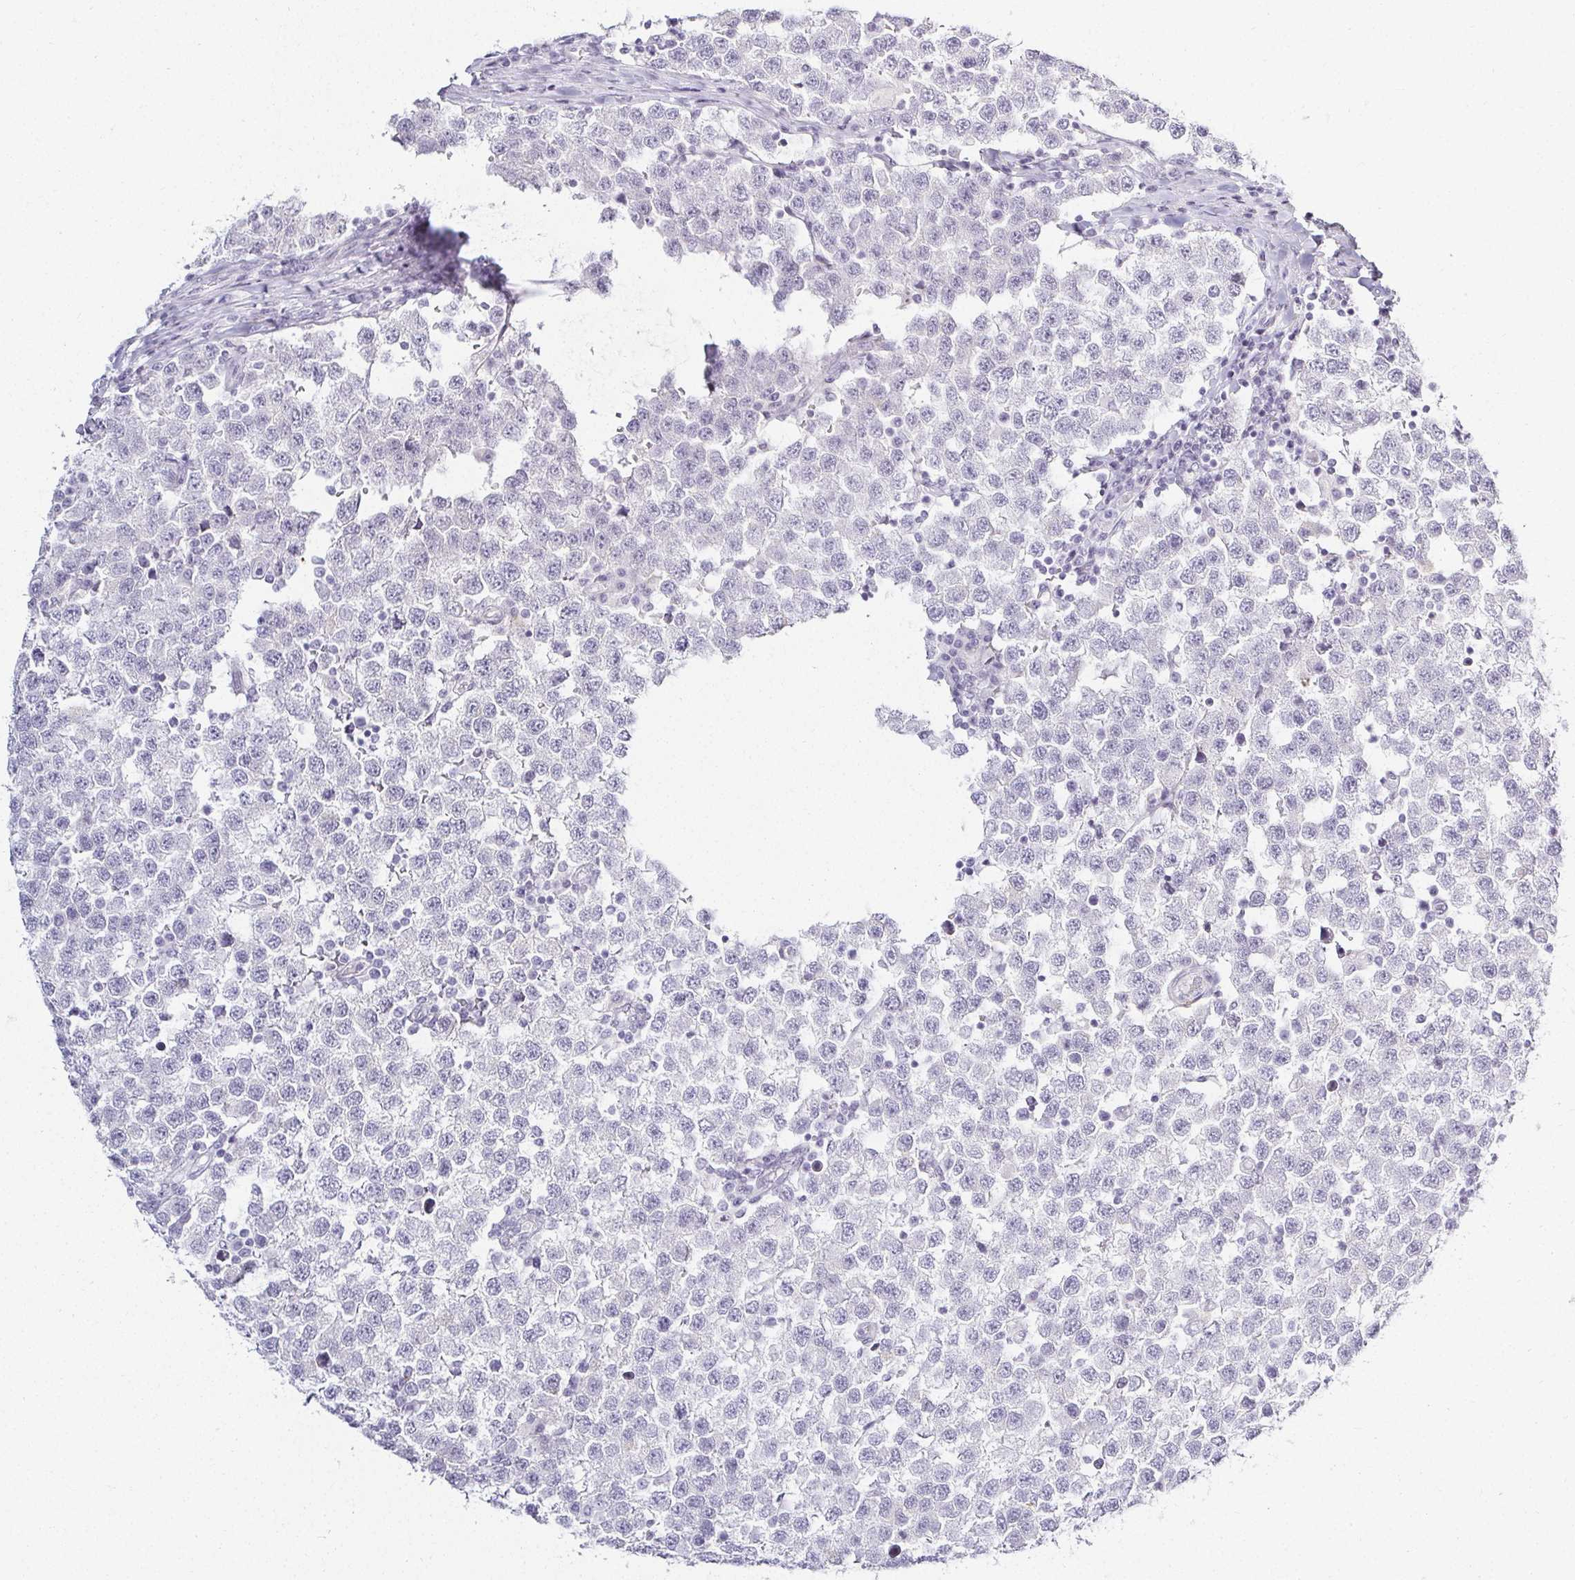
{"staining": {"intensity": "negative", "quantity": "none", "location": "none"}, "tissue": "testis cancer", "cell_type": "Tumor cells", "image_type": "cancer", "snomed": [{"axis": "morphology", "description": "Seminoma, NOS"}, {"axis": "topography", "description": "Testis"}], "caption": "IHC photomicrograph of neoplastic tissue: human testis cancer (seminoma) stained with DAB displays no significant protein expression in tumor cells.", "gene": "ACAN", "patient": {"sex": "male", "age": 34}}